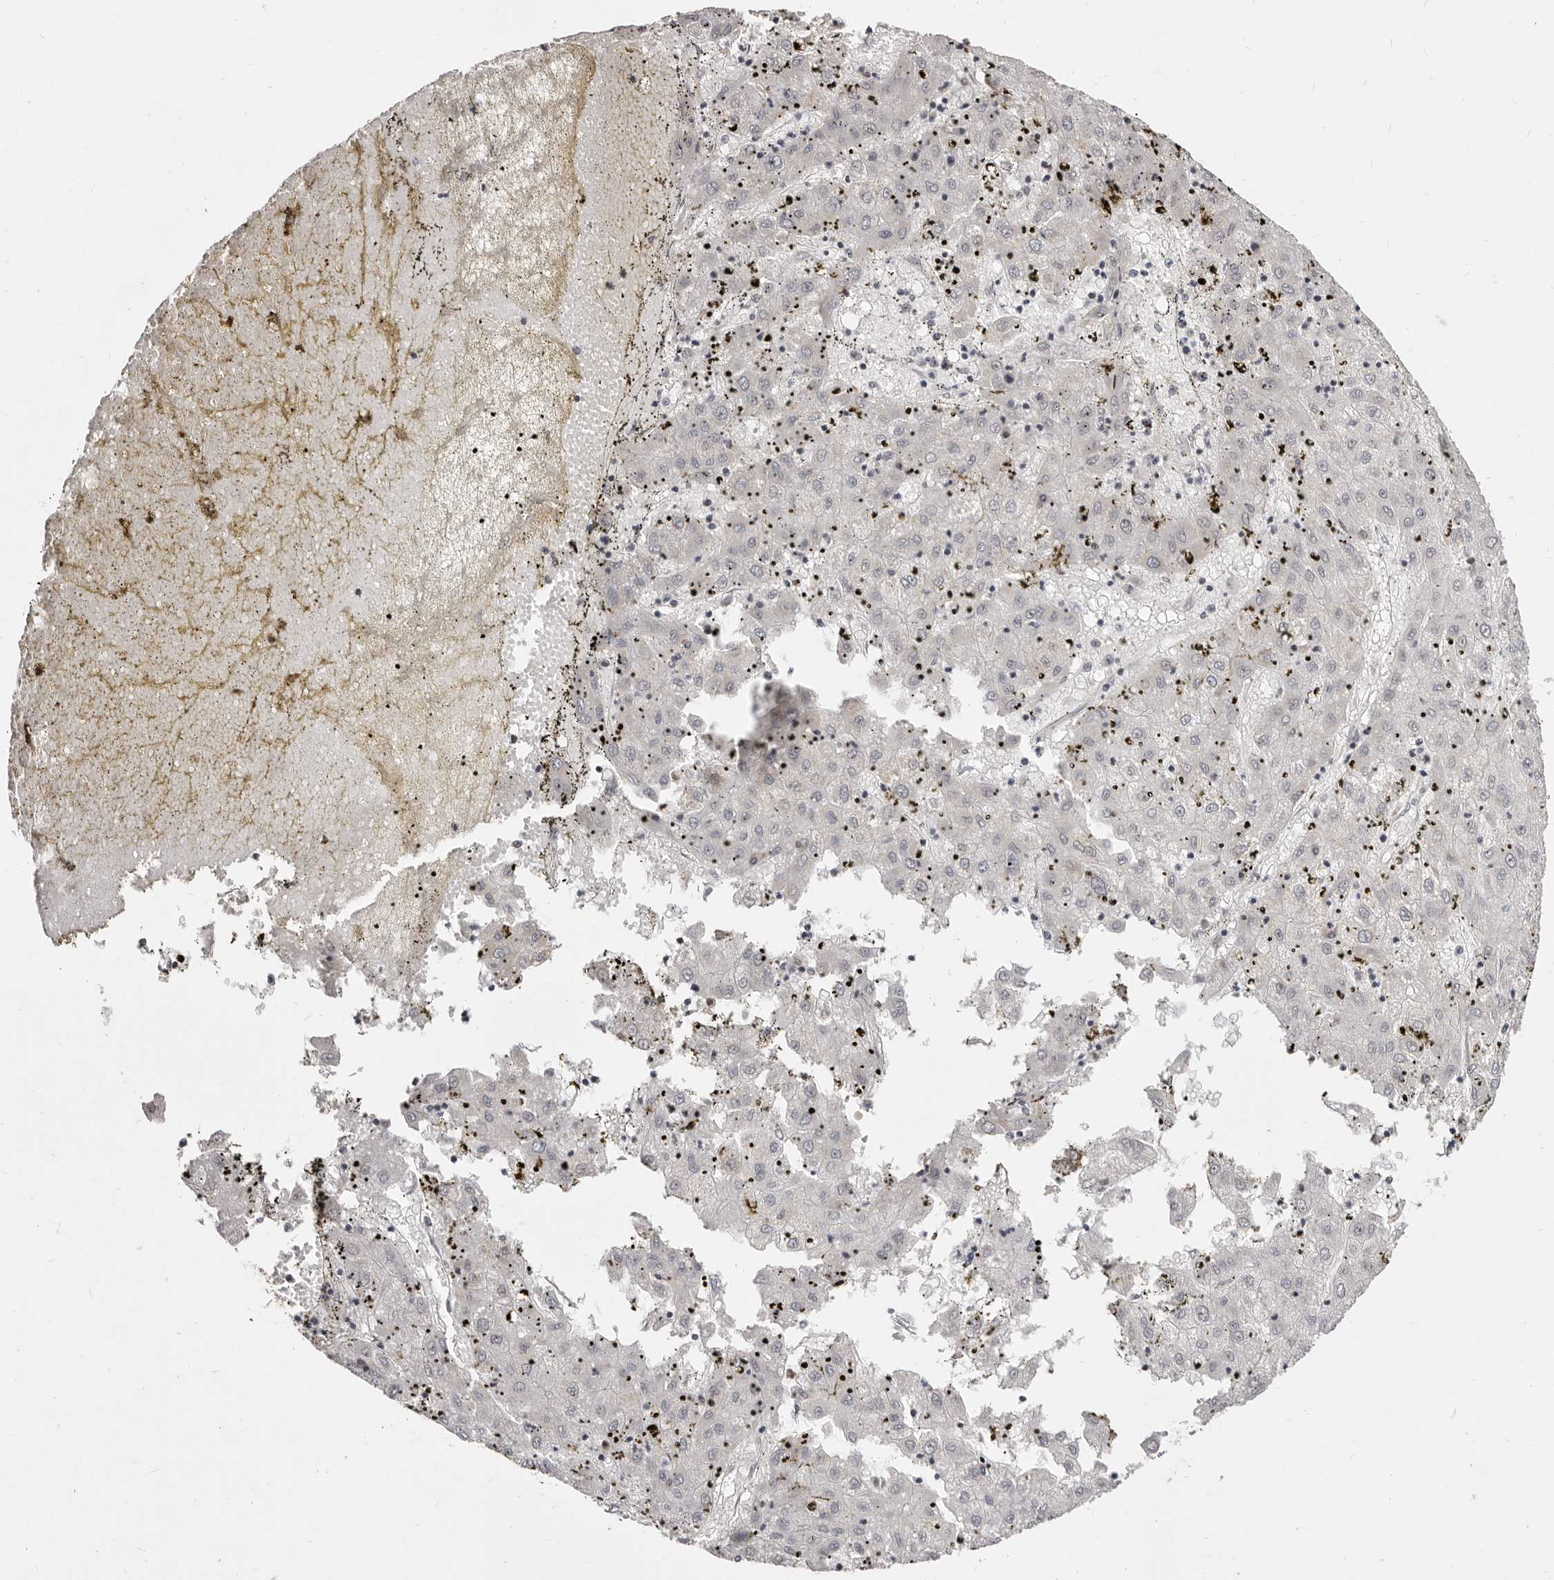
{"staining": {"intensity": "negative", "quantity": "none", "location": "none"}, "tissue": "liver cancer", "cell_type": "Tumor cells", "image_type": "cancer", "snomed": [{"axis": "morphology", "description": "Carcinoma, Hepatocellular, NOS"}, {"axis": "topography", "description": "Liver"}], "caption": "Protein analysis of liver hepatocellular carcinoma reveals no significant expression in tumor cells.", "gene": "THUMPD1", "patient": {"sex": "male", "age": 72}}